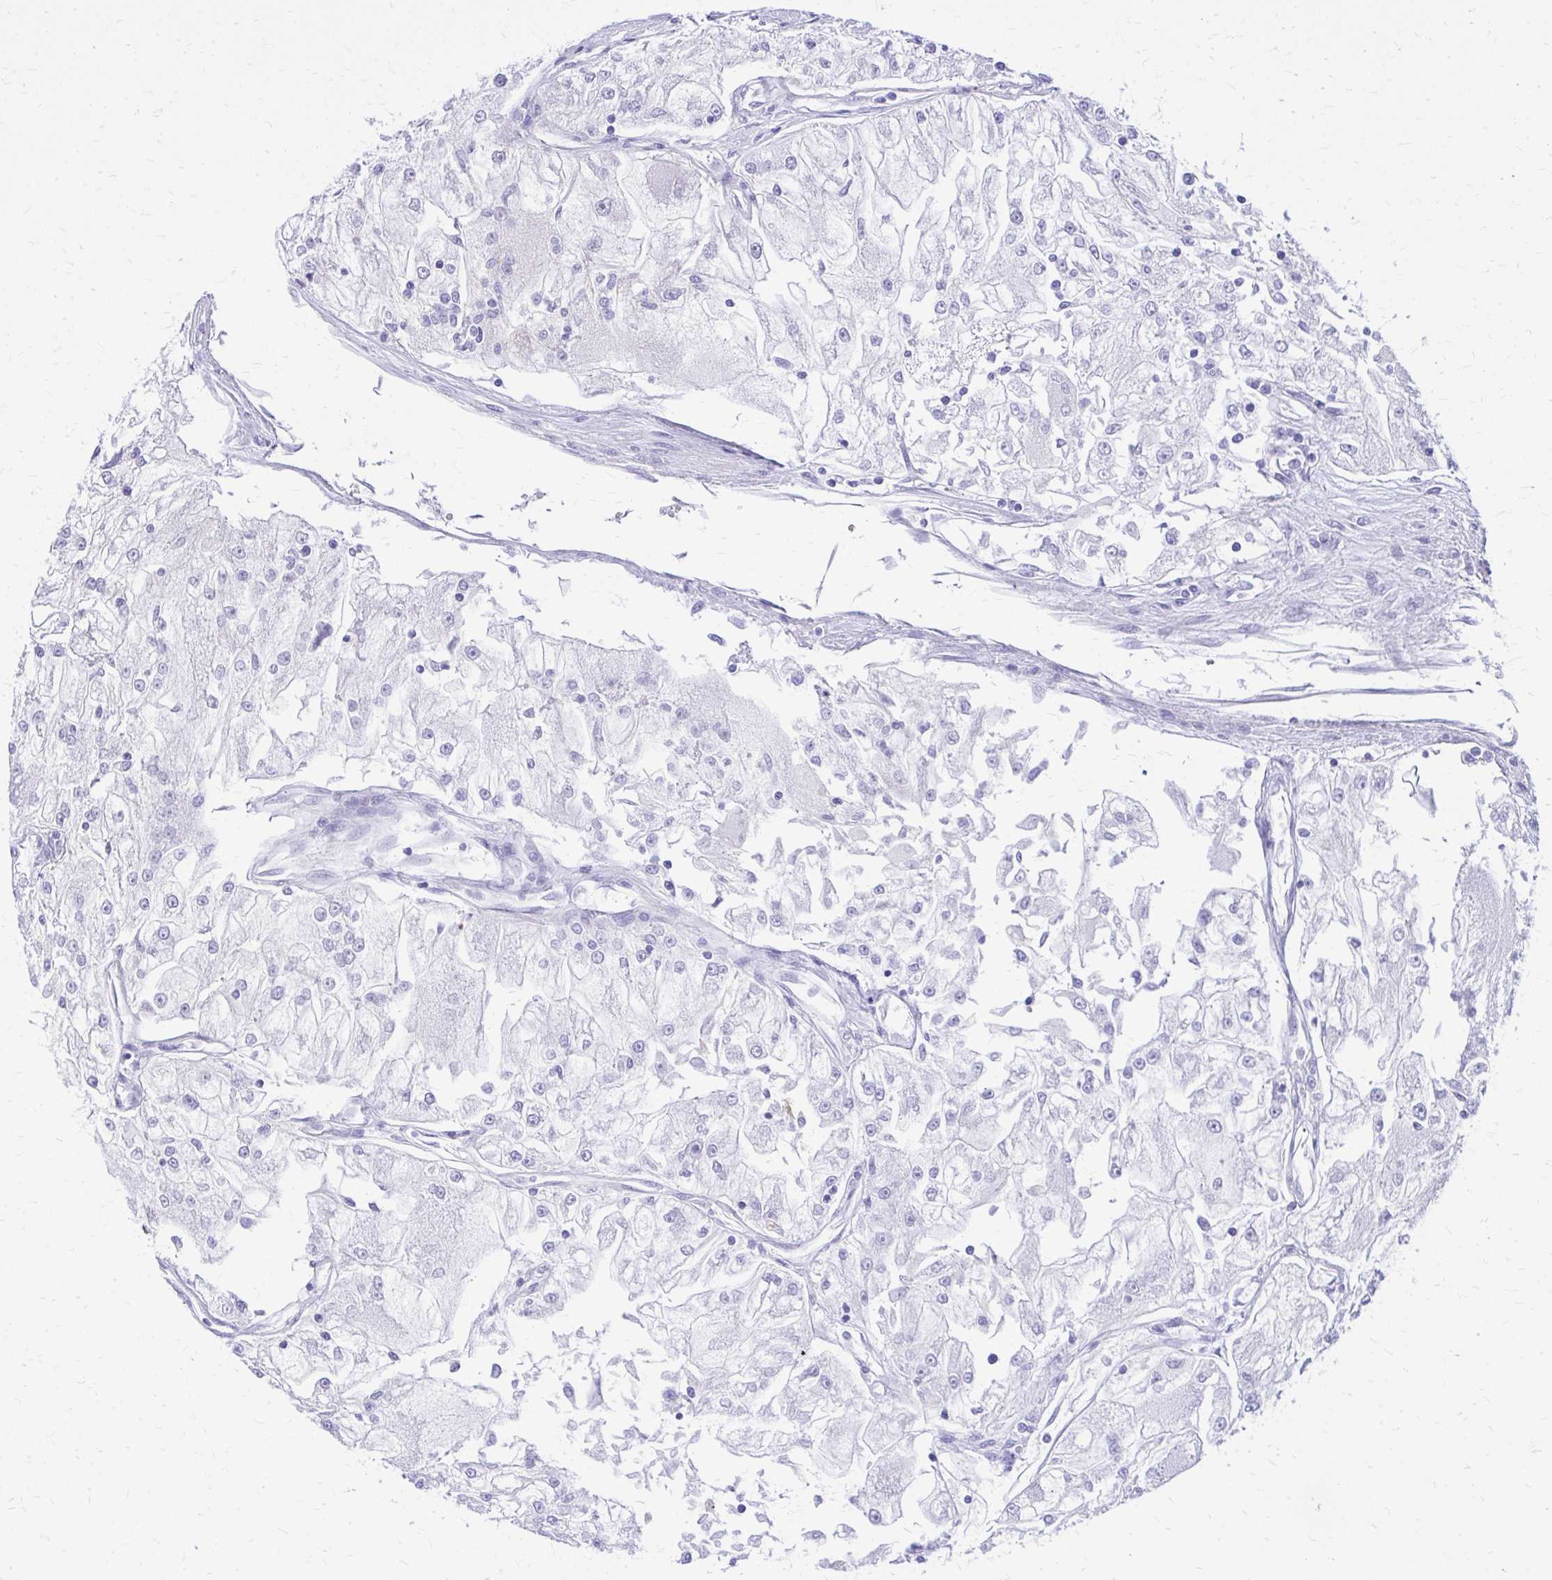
{"staining": {"intensity": "negative", "quantity": "none", "location": "none"}, "tissue": "renal cancer", "cell_type": "Tumor cells", "image_type": "cancer", "snomed": [{"axis": "morphology", "description": "Adenocarcinoma, NOS"}, {"axis": "topography", "description": "Kidney"}], "caption": "Tumor cells are negative for brown protein staining in renal adenocarcinoma.", "gene": "ADAMTSL1", "patient": {"sex": "female", "age": 72}}